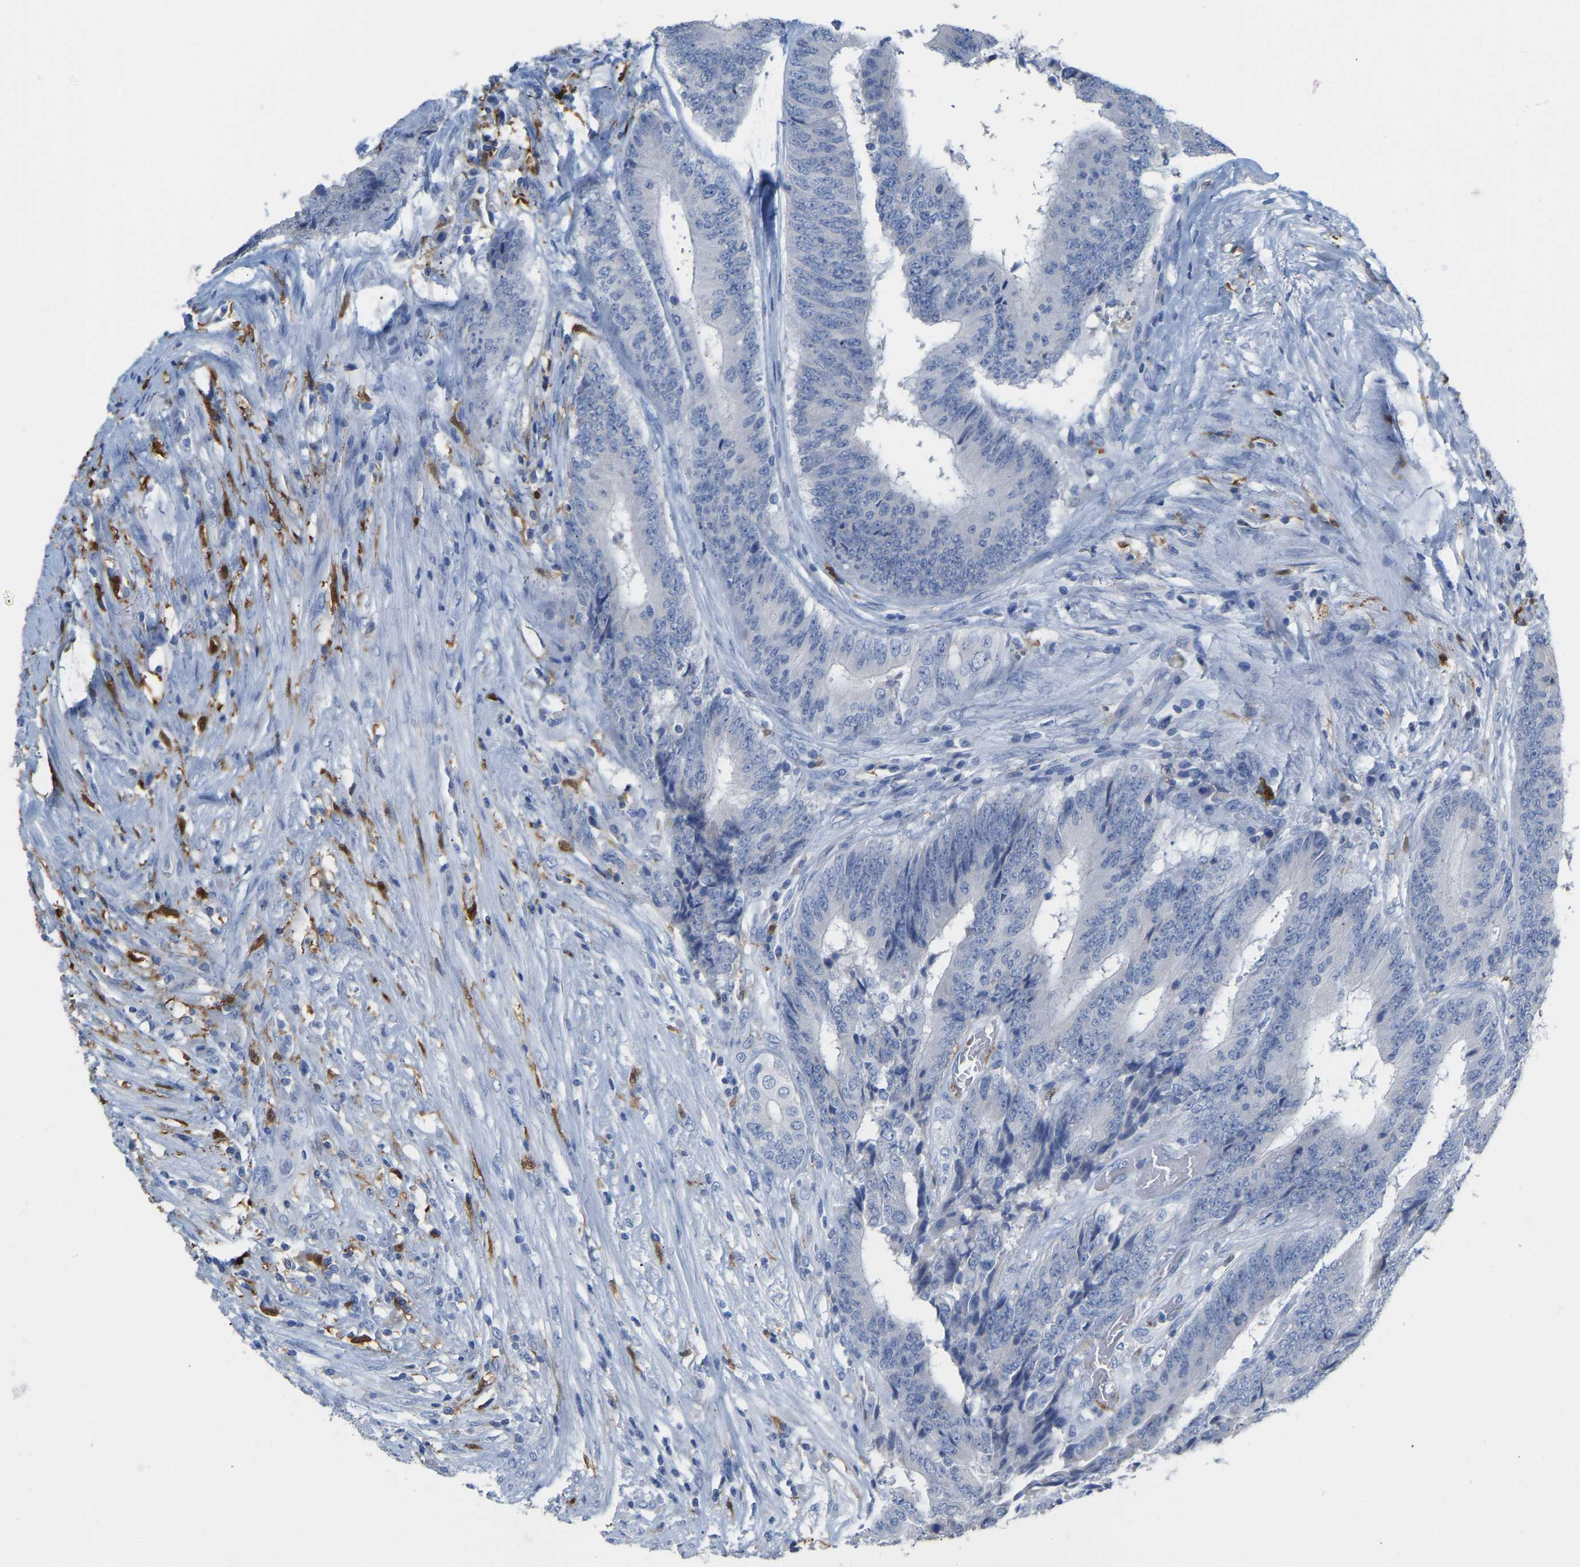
{"staining": {"intensity": "negative", "quantity": "none", "location": "none"}, "tissue": "colorectal cancer", "cell_type": "Tumor cells", "image_type": "cancer", "snomed": [{"axis": "morphology", "description": "Adenocarcinoma, NOS"}, {"axis": "topography", "description": "Rectum"}], "caption": "The immunohistochemistry (IHC) histopathology image has no significant staining in tumor cells of colorectal cancer (adenocarcinoma) tissue. (DAB immunohistochemistry, high magnification).", "gene": "ULBP2", "patient": {"sex": "male", "age": 72}}